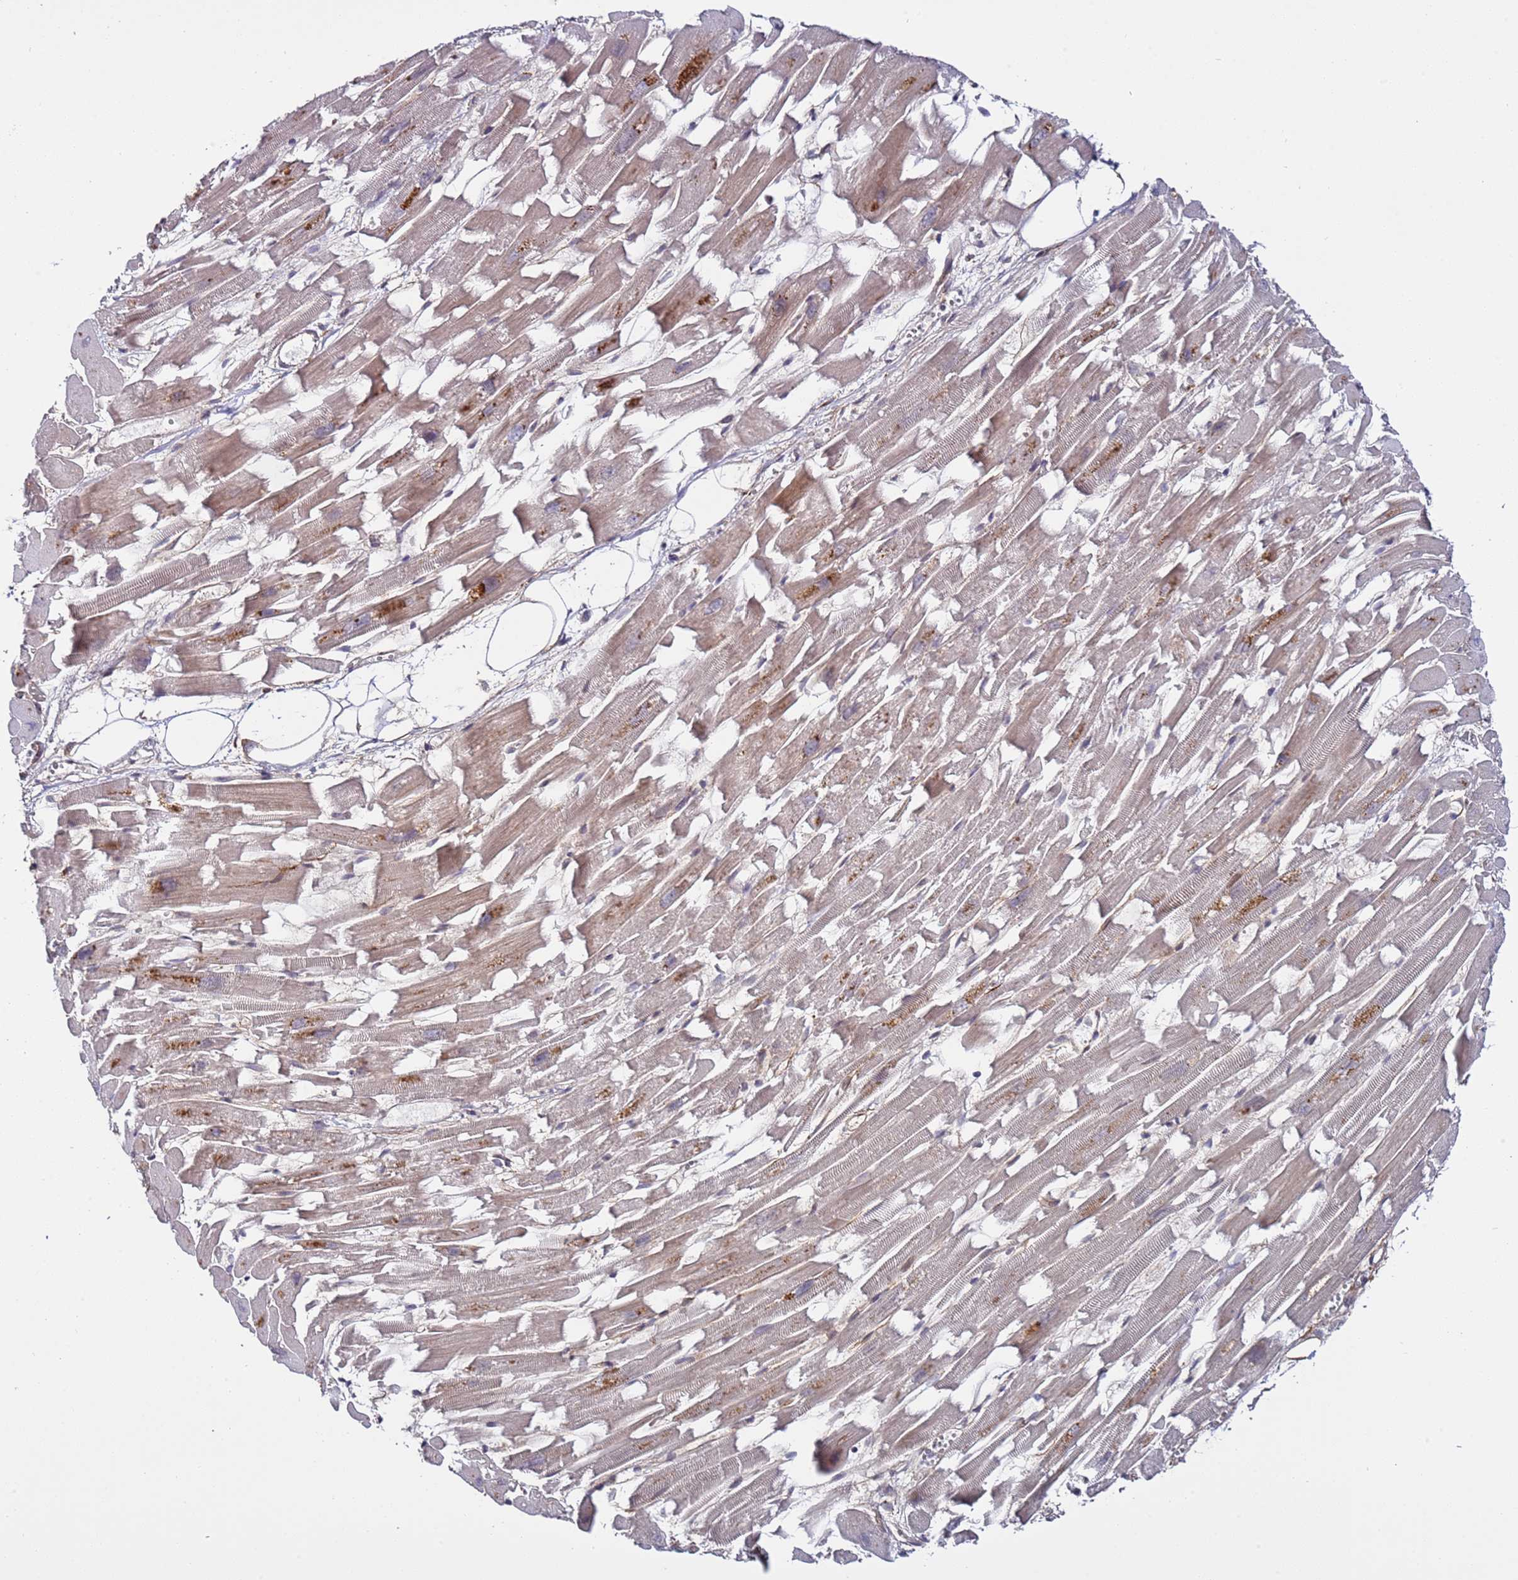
{"staining": {"intensity": "moderate", "quantity": "25%-75%", "location": "cytoplasmic/membranous"}, "tissue": "heart muscle", "cell_type": "Cardiomyocytes", "image_type": "normal", "snomed": [{"axis": "morphology", "description": "Normal tissue, NOS"}, {"axis": "topography", "description": "Heart"}], "caption": "Immunohistochemistry micrograph of unremarkable heart muscle: human heart muscle stained using immunohistochemistry demonstrates medium levels of moderate protein expression localized specifically in the cytoplasmic/membranous of cardiomyocytes, appearing as a cytoplasmic/membranous brown color.", "gene": "POLR2D", "patient": {"sex": "female", "age": 64}}